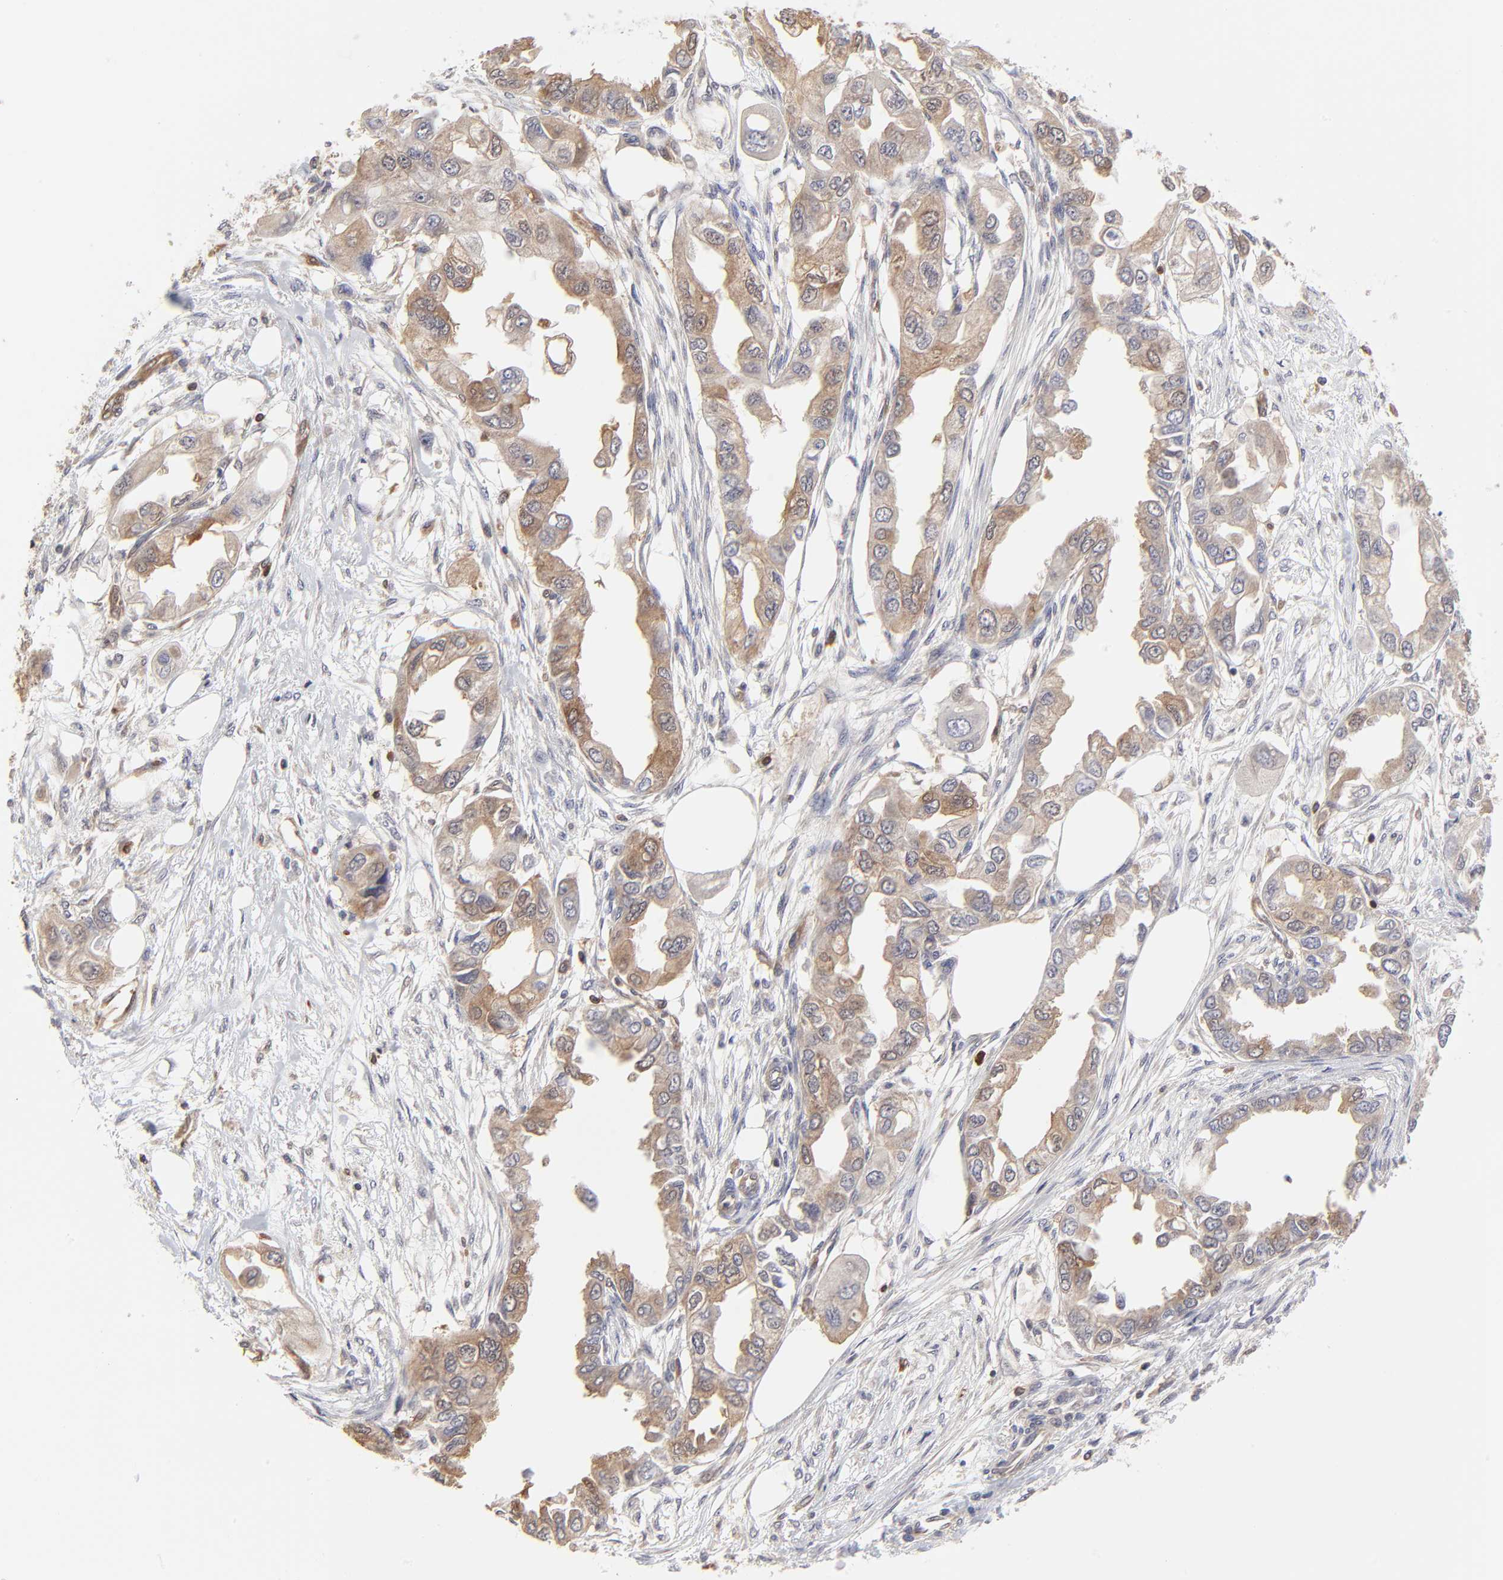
{"staining": {"intensity": "weak", "quantity": ">75%", "location": "cytoplasmic/membranous"}, "tissue": "endometrial cancer", "cell_type": "Tumor cells", "image_type": "cancer", "snomed": [{"axis": "morphology", "description": "Adenocarcinoma, NOS"}, {"axis": "topography", "description": "Endometrium"}], "caption": "Human endometrial cancer (adenocarcinoma) stained for a protein (brown) exhibits weak cytoplasmic/membranous positive positivity in approximately >75% of tumor cells.", "gene": "CASP3", "patient": {"sex": "female", "age": 67}}